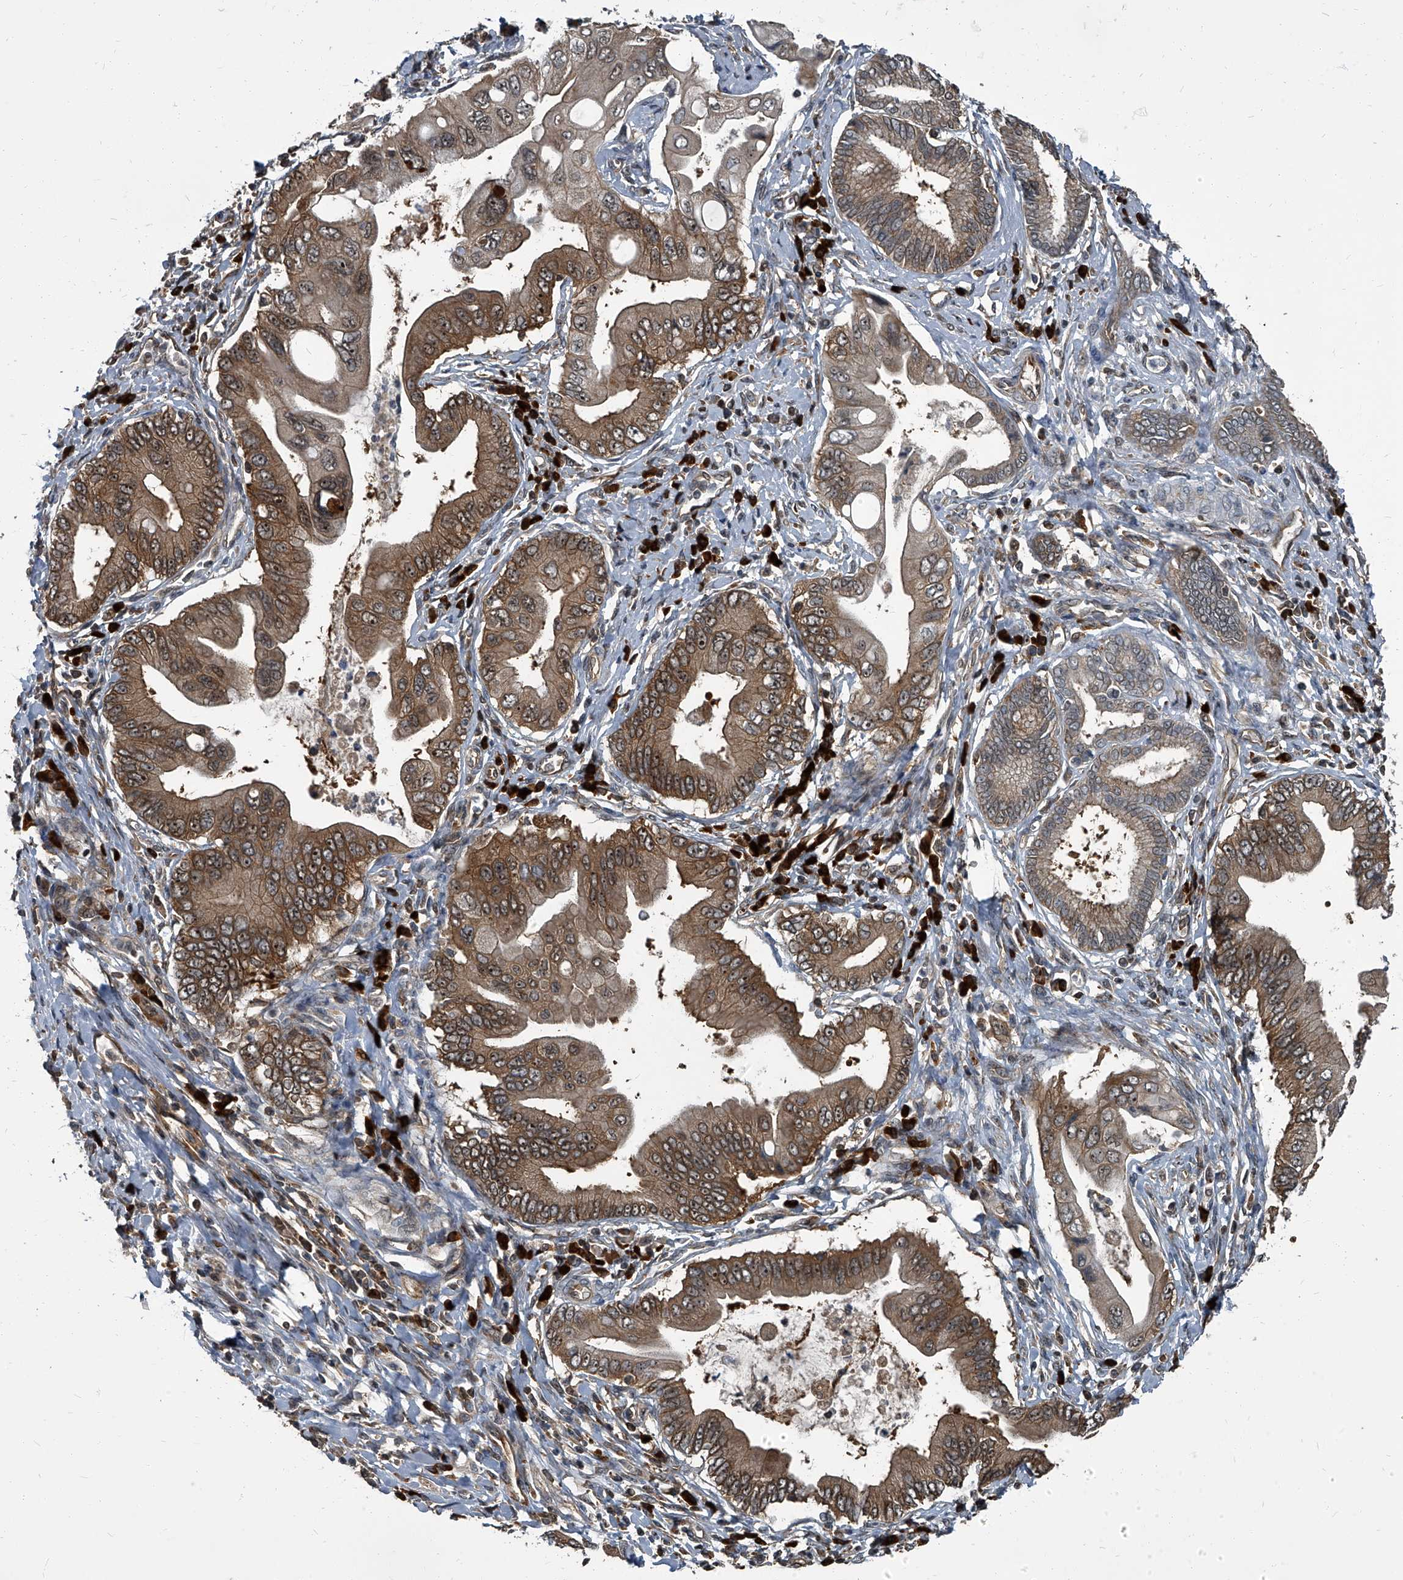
{"staining": {"intensity": "moderate", "quantity": ">75%", "location": "cytoplasmic/membranous,nuclear"}, "tissue": "pancreatic cancer", "cell_type": "Tumor cells", "image_type": "cancer", "snomed": [{"axis": "morphology", "description": "Adenocarcinoma, NOS"}, {"axis": "topography", "description": "Pancreas"}], "caption": "A brown stain labels moderate cytoplasmic/membranous and nuclear expression of a protein in pancreatic cancer (adenocarcinoma) tumor cells. (Brightfield microscopy of DAB IHC at high magnification).", "gene": "CDV3", "patient": {"sex": "male", "age": 78}}